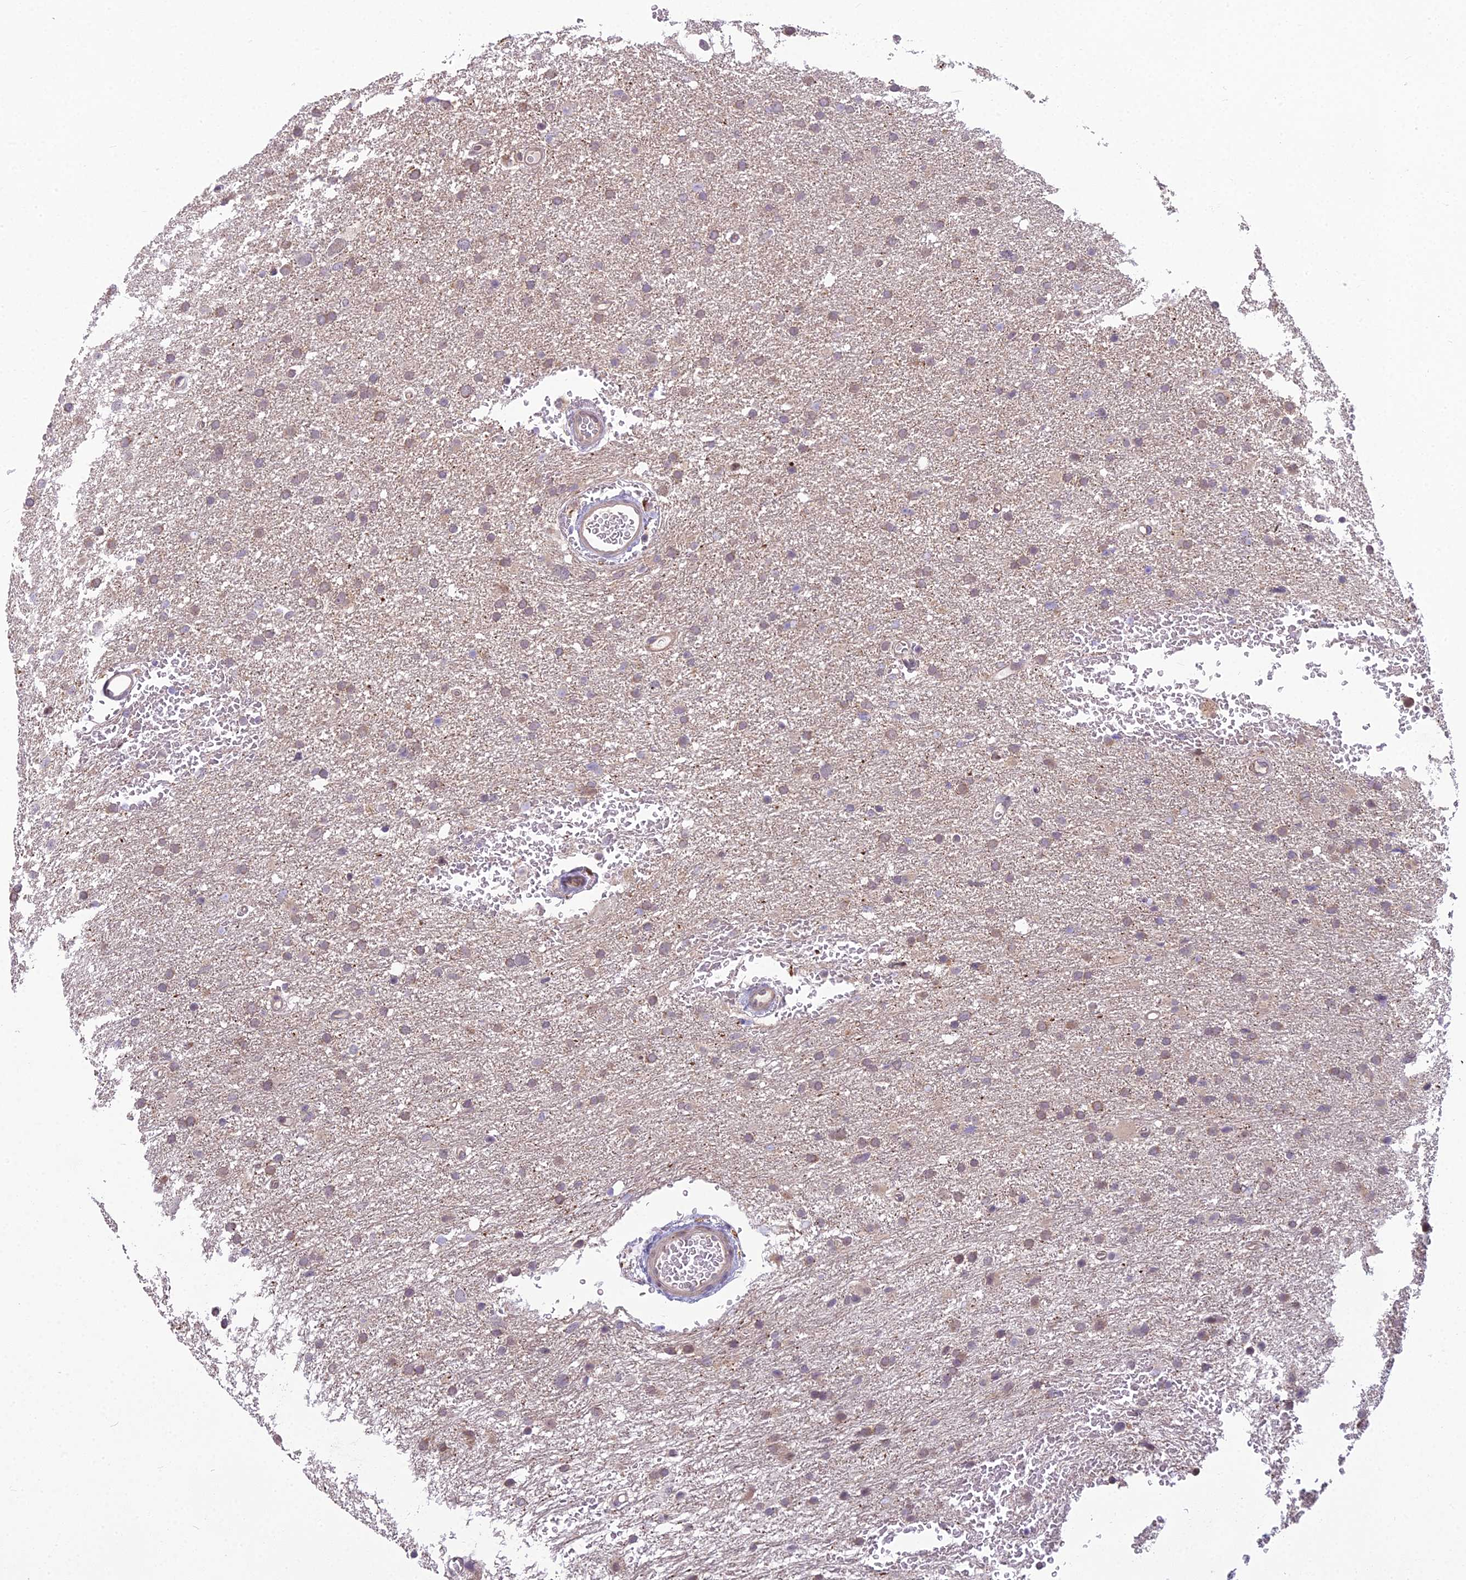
{"staining": {"intensity": "weak", "quantity": ">75%", "location": "cytoplasmic/membranous,nuclear"}, "tissue": "glioma", "cell_type": "Tumor cells", "image_type": "cancer", "snomed": [{"axis": "morphology", "description": "Glioma, malignant, High grade"}, {"axis": "topography", "description": "Cerebral cortex"}], "caption": "Immunohistochemical staining of human malignant high-grade glioma displays weak cytoplasmic/membranous and nuclear protein staining in approximately >75% of tumor cells. The staining was performed using DAB (3,3'-diaminobenzidine) to visualize the protein expression in brown, while the nuclei were stained in blue with hematoxylin (Magnification: 20x).", "gene": "AP1M1", "patient": {"sex": "female", "age": 36}}